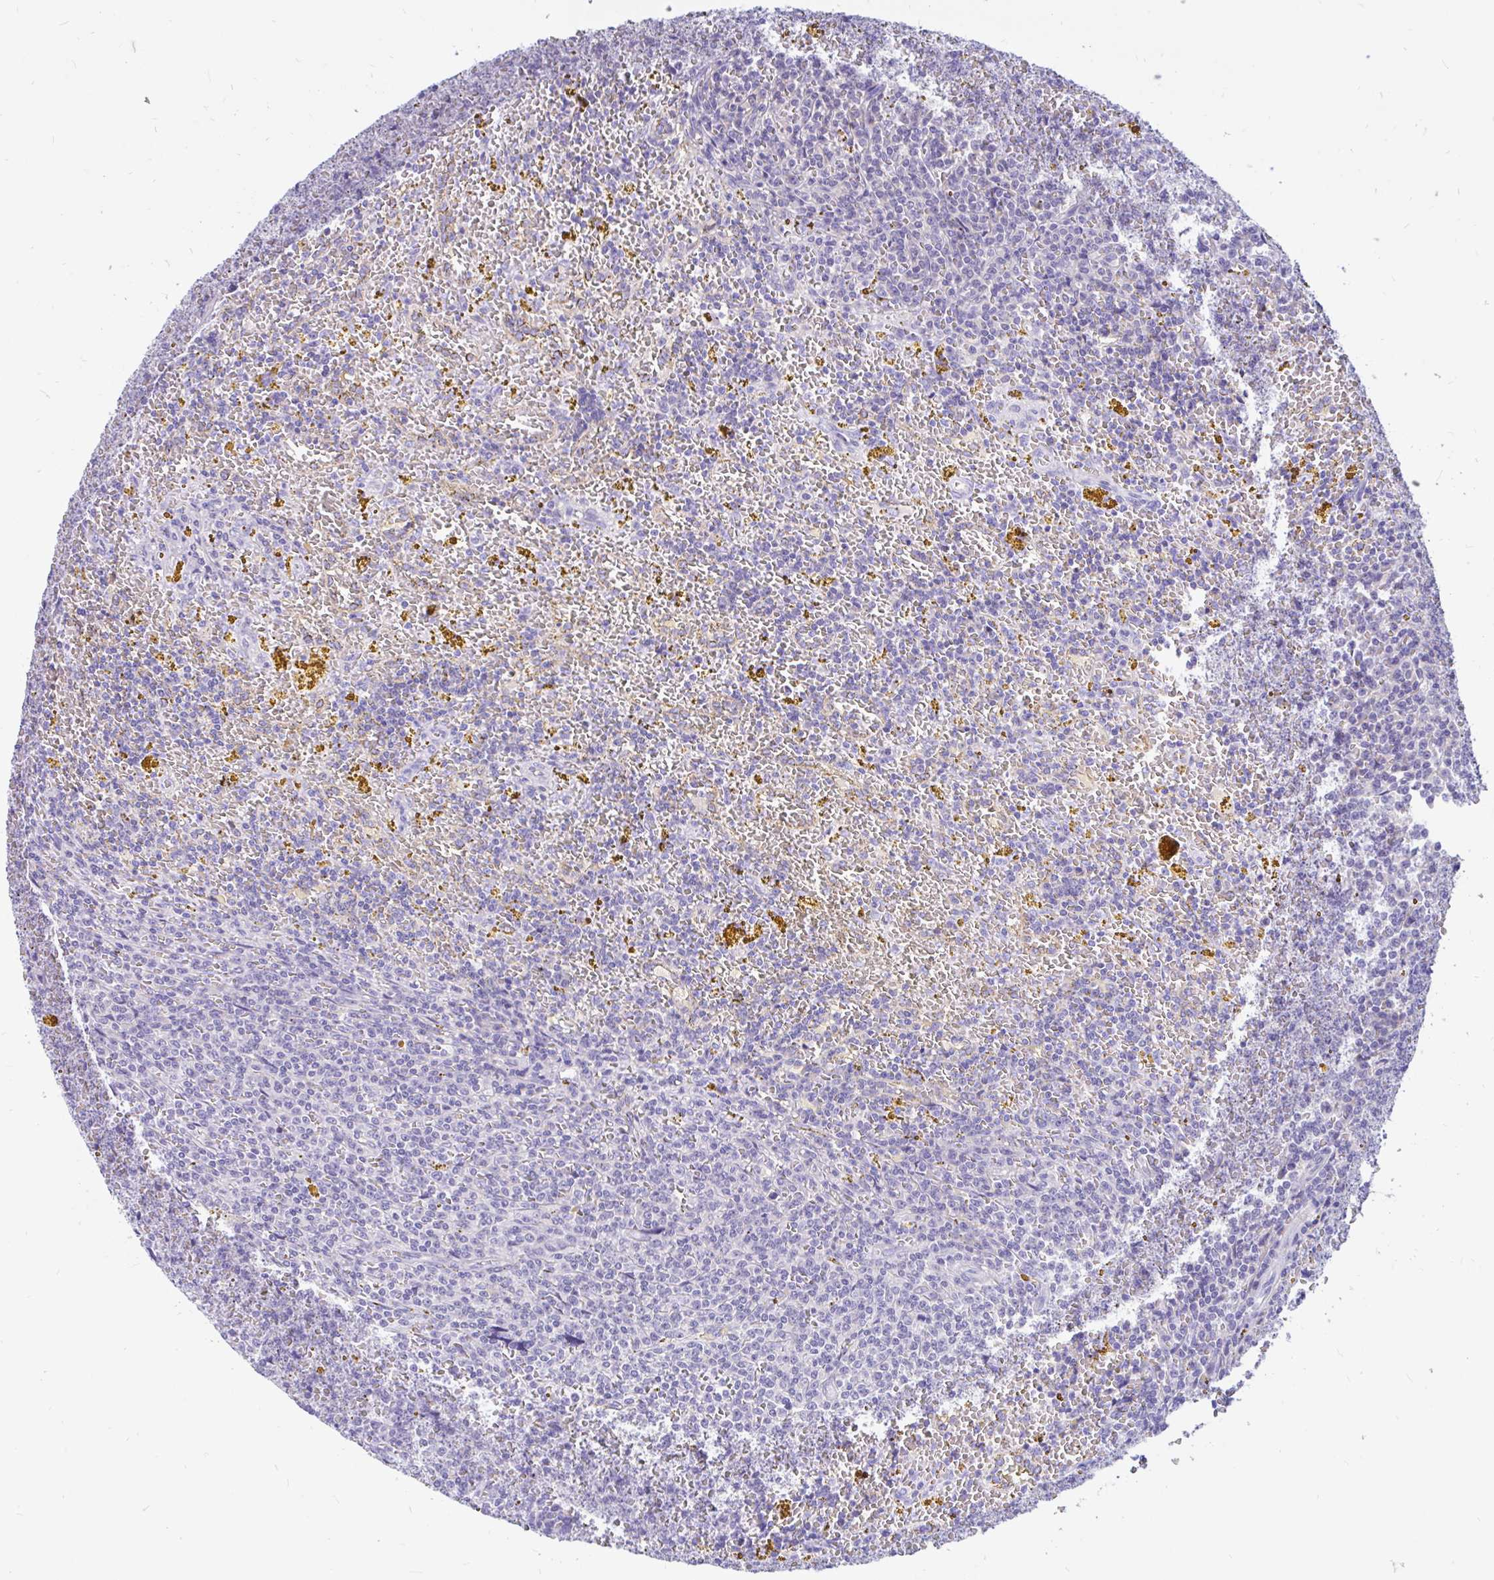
{"staining": {"intensity": "negative", "quantity": "none", "location": "none"}, "tissue": "lymphoma", "cell_type": "Tumor cells", "image_type": "cancer", "snomed": [{"axis": "morphology", "description": "Malignant lymphoma, non-Hodgkin's type, Low grade"}, {"axis": "topography", "description": "Spleen"}, {"axis": "topography", "description": "Lymph node"}], "caption": "Immunohistochemistry (IHC) histopathology image of low-grade malignant lymphoma, non-Hodgkin's type stained for a protein (brown), which exhibits no staining in tumor cells. Brightfield microscopy of IHC stained with DAB (3,3'-diaminobenzidine) (brown) and hematoxylin (blue), captured at high magnification.", "gene": "KIAA2013", "patient": {"sex": "female", "age": 66}}